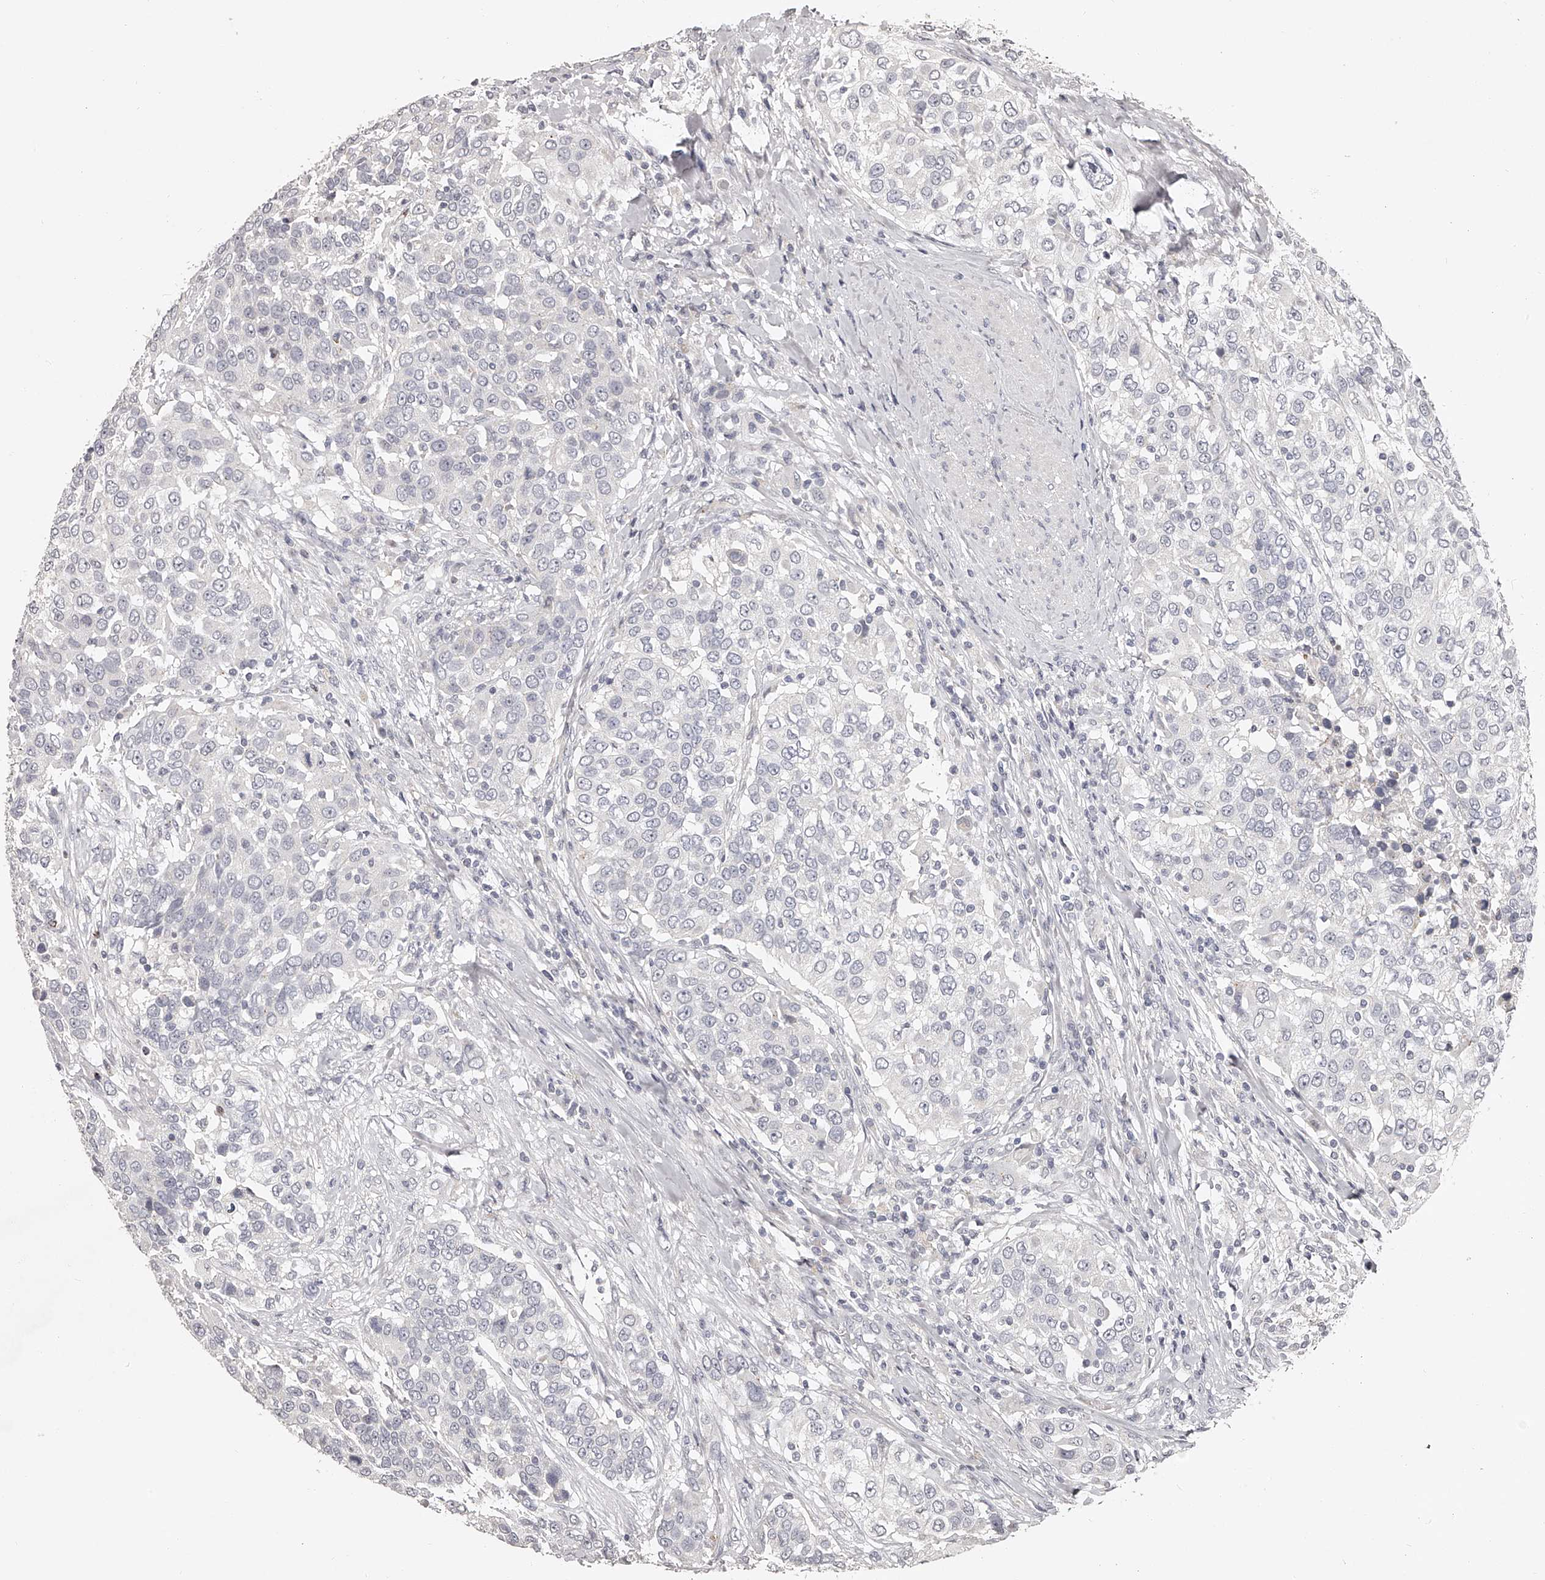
{"staining": {"intensity": "negative", "quantity": "none", "location": "none"}, "tissue": "urothelial cancer", "cell_type": "Tumor cells", "image_type": "cancer", "snomed": [{"axis": "morphology", "description": "Urothelial carcinoma, High grade"}, {"axis": "topography", "description": "Urinary bladder"}], "caption": "A high-resolution photomicrograph shows immunohistochemistry (IHC) staining of high-grade urothelial carcinoma, which reveals no significant expression in tumor cells.", "gene": "NT5DC1", "patient": {"sex": "female", "age": 80}}